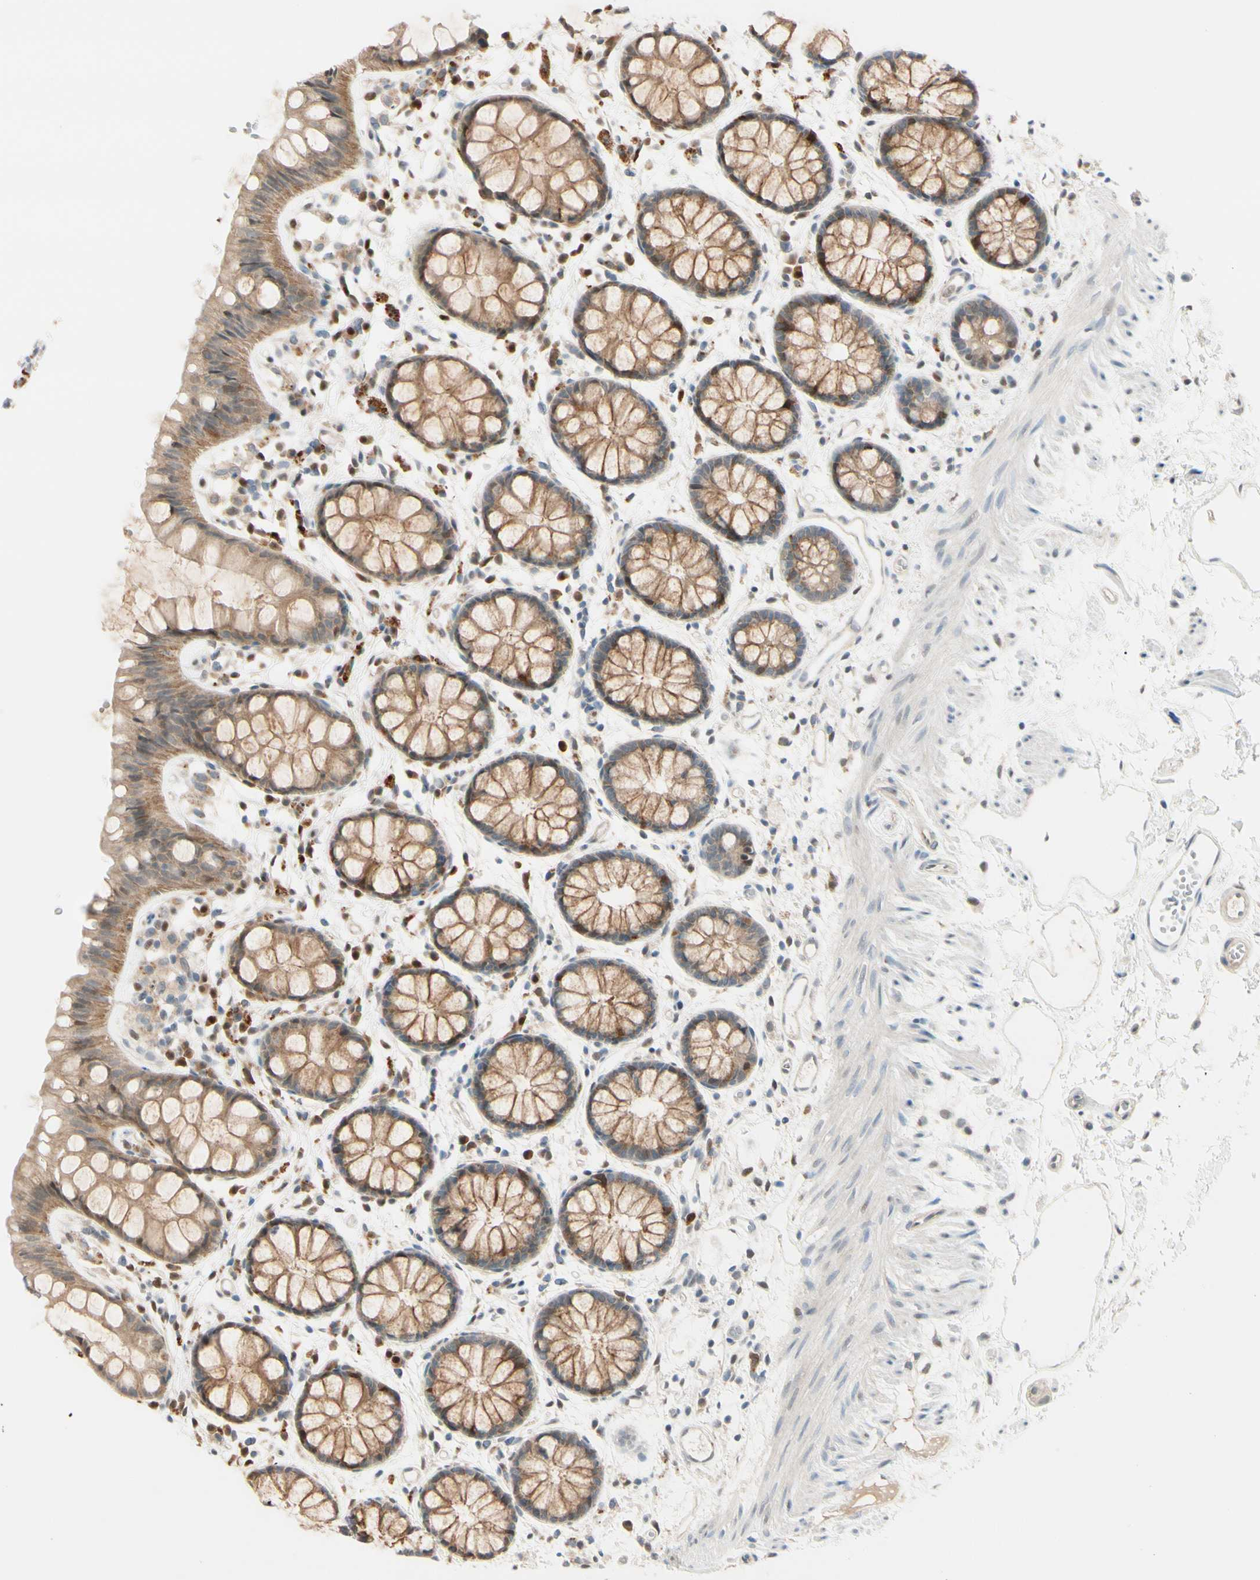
{"staining": {"intensity": "moderate", "quantity": ">75%", "location": "cytoplasmic/membranous,nuclear"}, "tissue": "rectum", "cell_type": "Glandular cells", "image_type": "normal", "snomed": [{"axis": "morphology", "description": "Normal tissue, NOS"}, {"axis": "topography", "description": "Rectum"}], "caption": "The immunohistochemical stain labels moderate cytoplasmic/membranous,nuclear staining in glandular cells of benign rectum. The staining was performed using DAB, with brown indicating positive protein expression. Nuclei are stained blue with hematoxylin.", "gene": "PTTG1", "patient": {"sex": "female", "age": 66}}